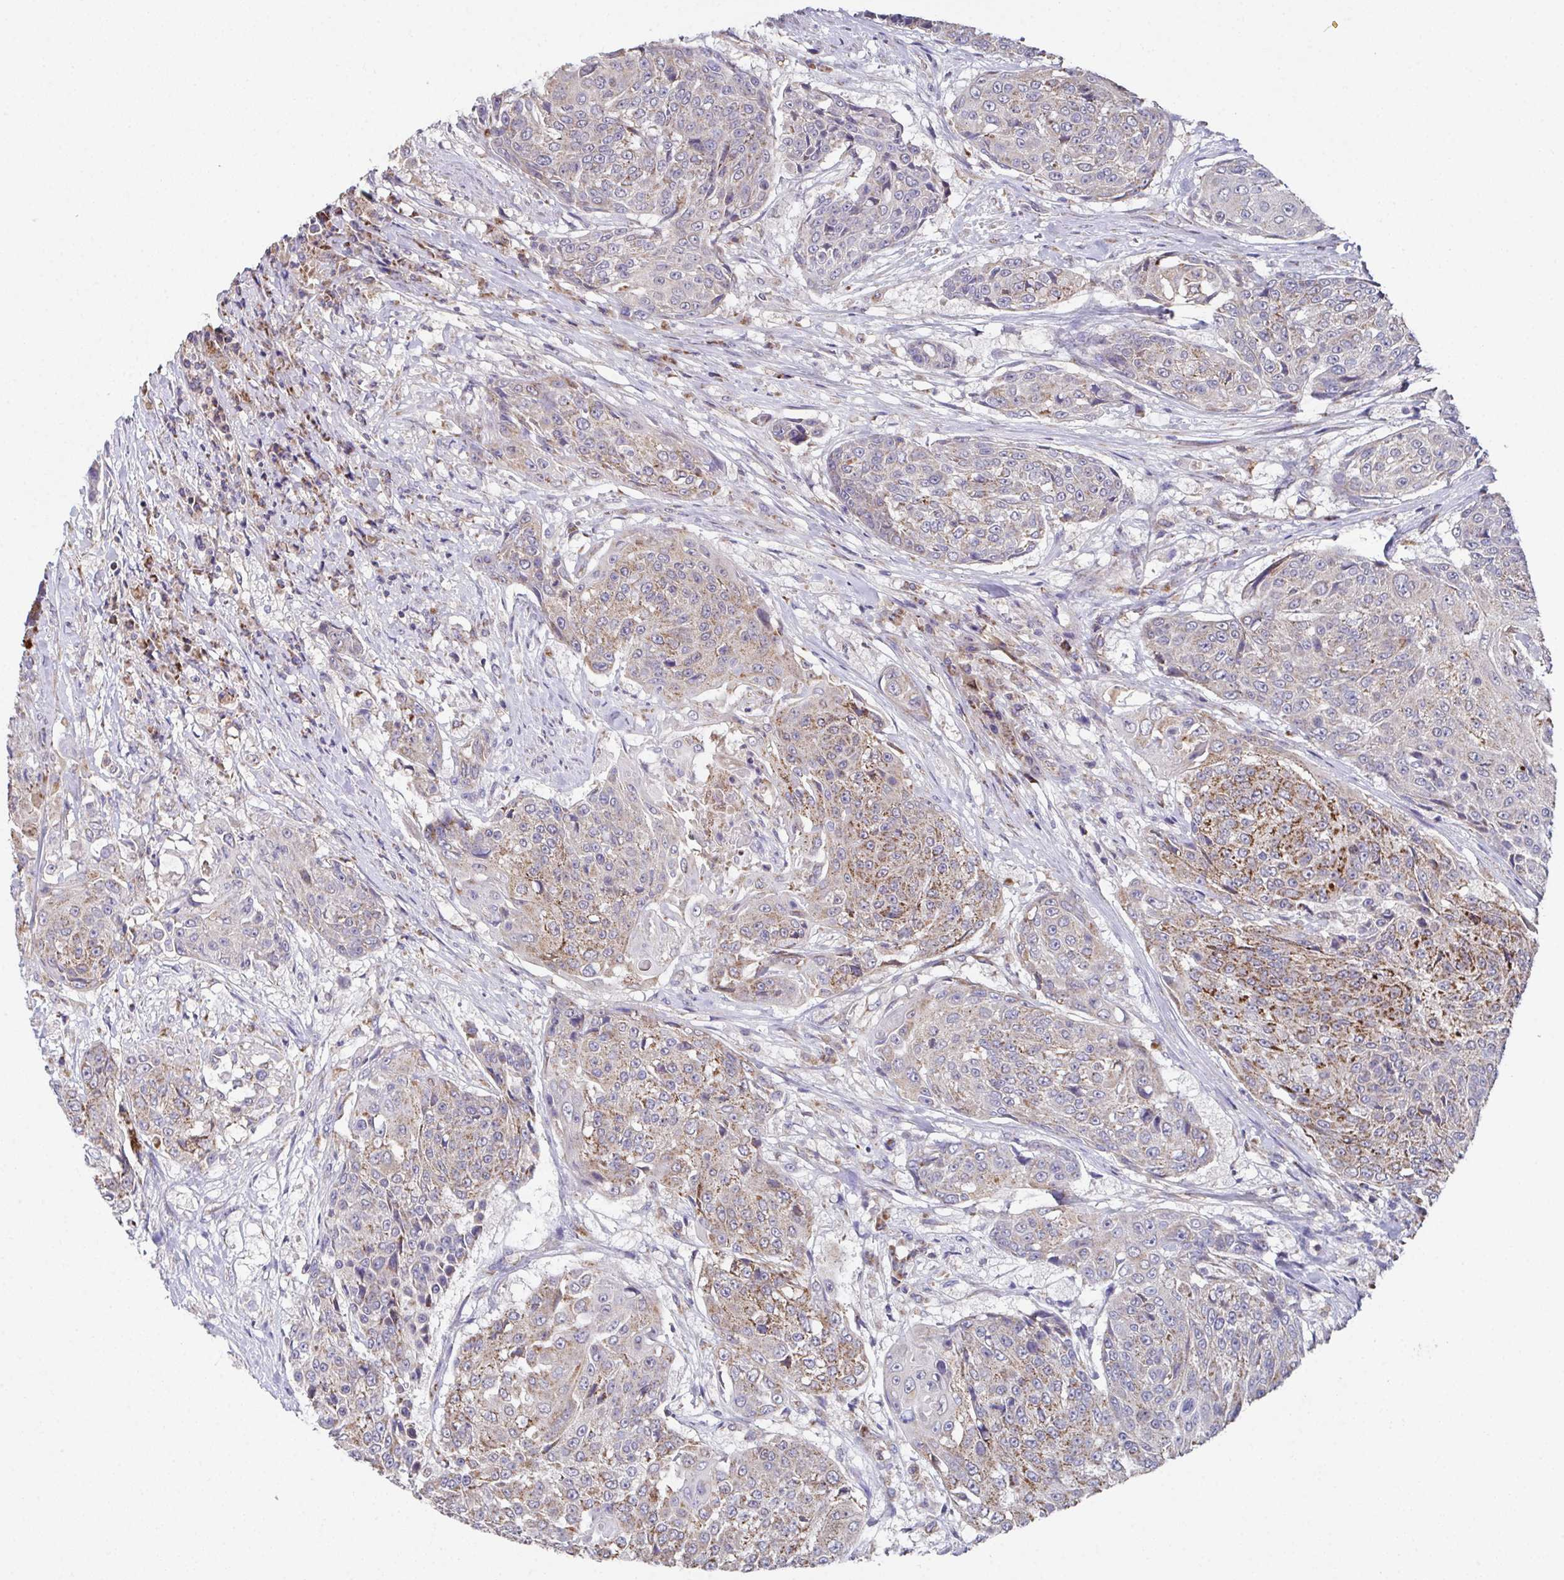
{"staining": {"intensity": "moderate", "quantity": "25%-75%", "location": "cytoplasmic/membranous"}, "tissue": "urothelial cancer", "cell_type": "Tumor cells", "image_type": "cancer", "snomed": [{"axis": "morphology", "description": "Urothelial carcinoma, High grade"}, {"axis": "topography", "description": "Urinary bladder"}], "caption": "Urothelial cancer stained for a protein (brown) displays moderate cytoplasmic/membranous positive staining in approximately 25%-75% of tumor cells.", "gene": "MT-ND3", "patient": {"sex": "female", "age": 63}}